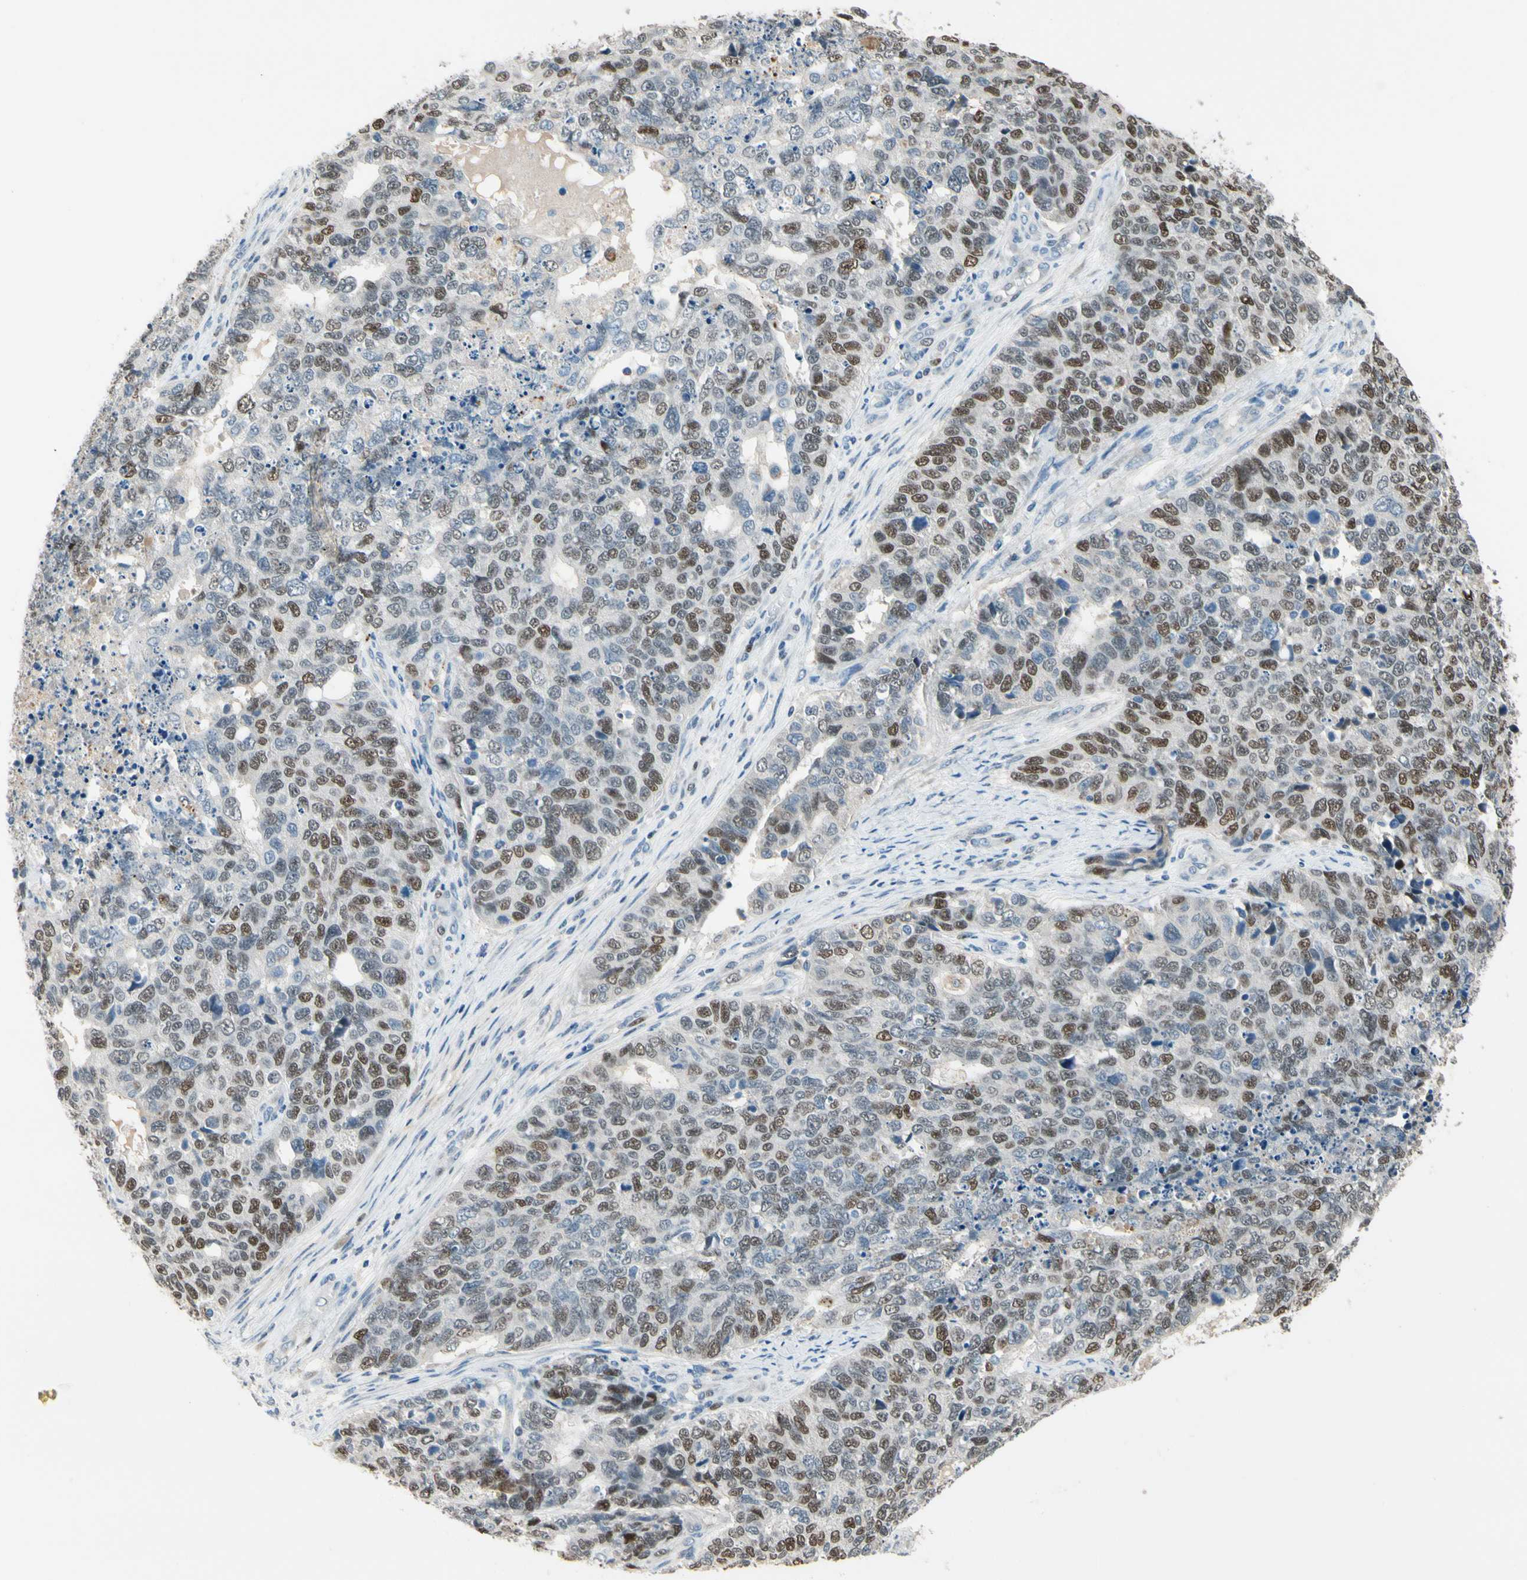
{"staining": {"intensity": "moderate", "quantity": "25%-75%", "location": "nuclear"}, "tissue": "cervical cancer", "cell_type": "Tumor cells", "image_type": "cancer", "snomed": [{"axis": "morphology", "description": "Squamous cell carcinoma, NOS"}, {"axis": "topography", "description": "Cervix"}], "caption": "Moderate nuclear protein expression is appreciated in about 25%-75% of tumor cells in cervical cancer (squamous cell carcinoma).", "gene": "ZKSCAN4", "patient": {"sex": "female", "age": 63}}